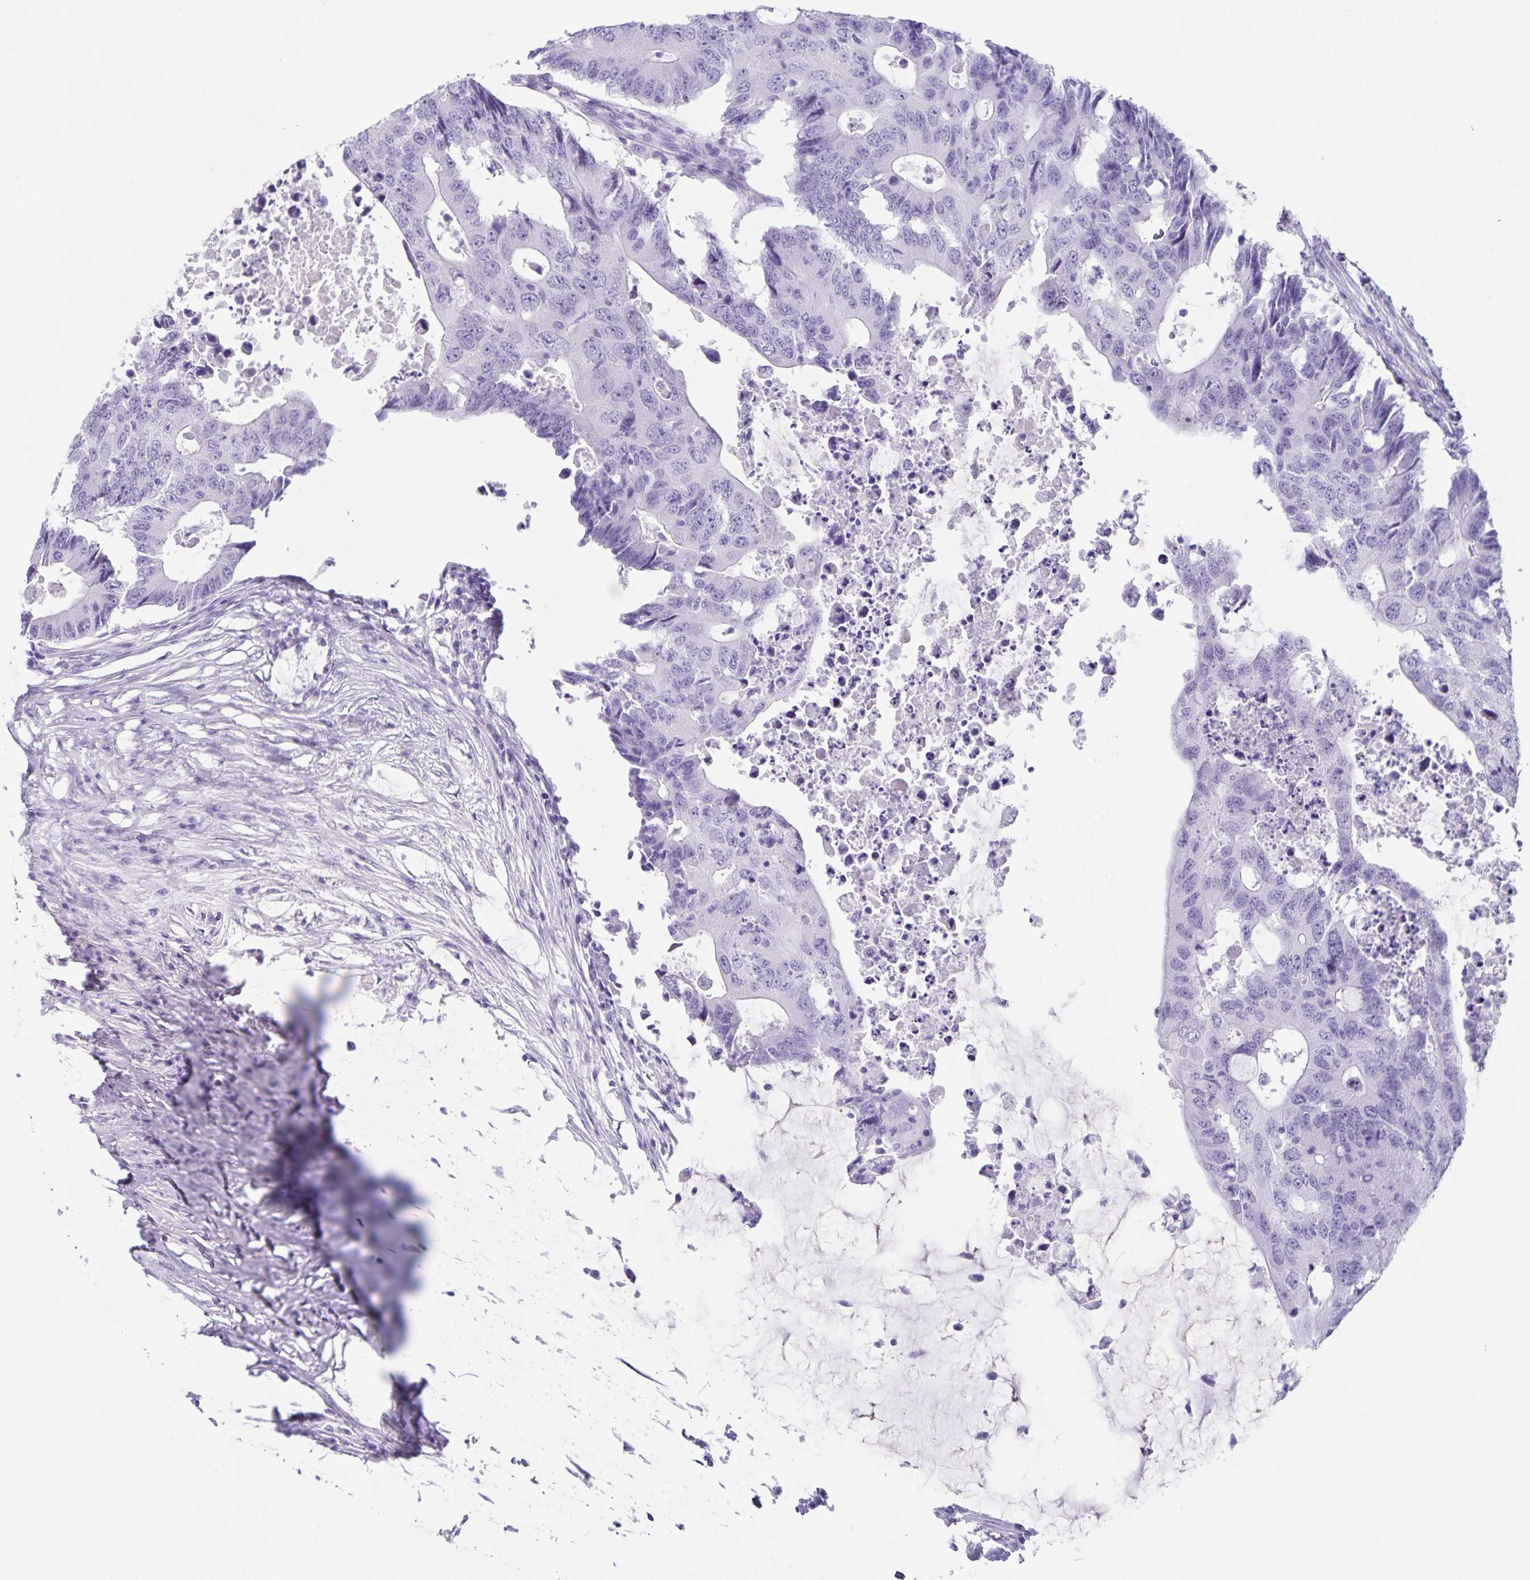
{"staining": {"intensity": "negative", "quantity": "none", "location": "none"}, "tissue": "colorectal cancer", "cell_type": "Tumor cells", "image_type": "cancer", "snomed": [{"axis": "morphology", "description": "Adenocarcinoma, NOS"}, {"axis": "topography", "description": "Colon"}], "caption": "Immunohistochemistry (IHC) image of neoplastic tissue: adenocarcinoma (colorectal) stained with DAB displays no significant protein positivity in tumor cells.", "gene": "C11orf42", "patient": {"sex": "male", "age": 71}}